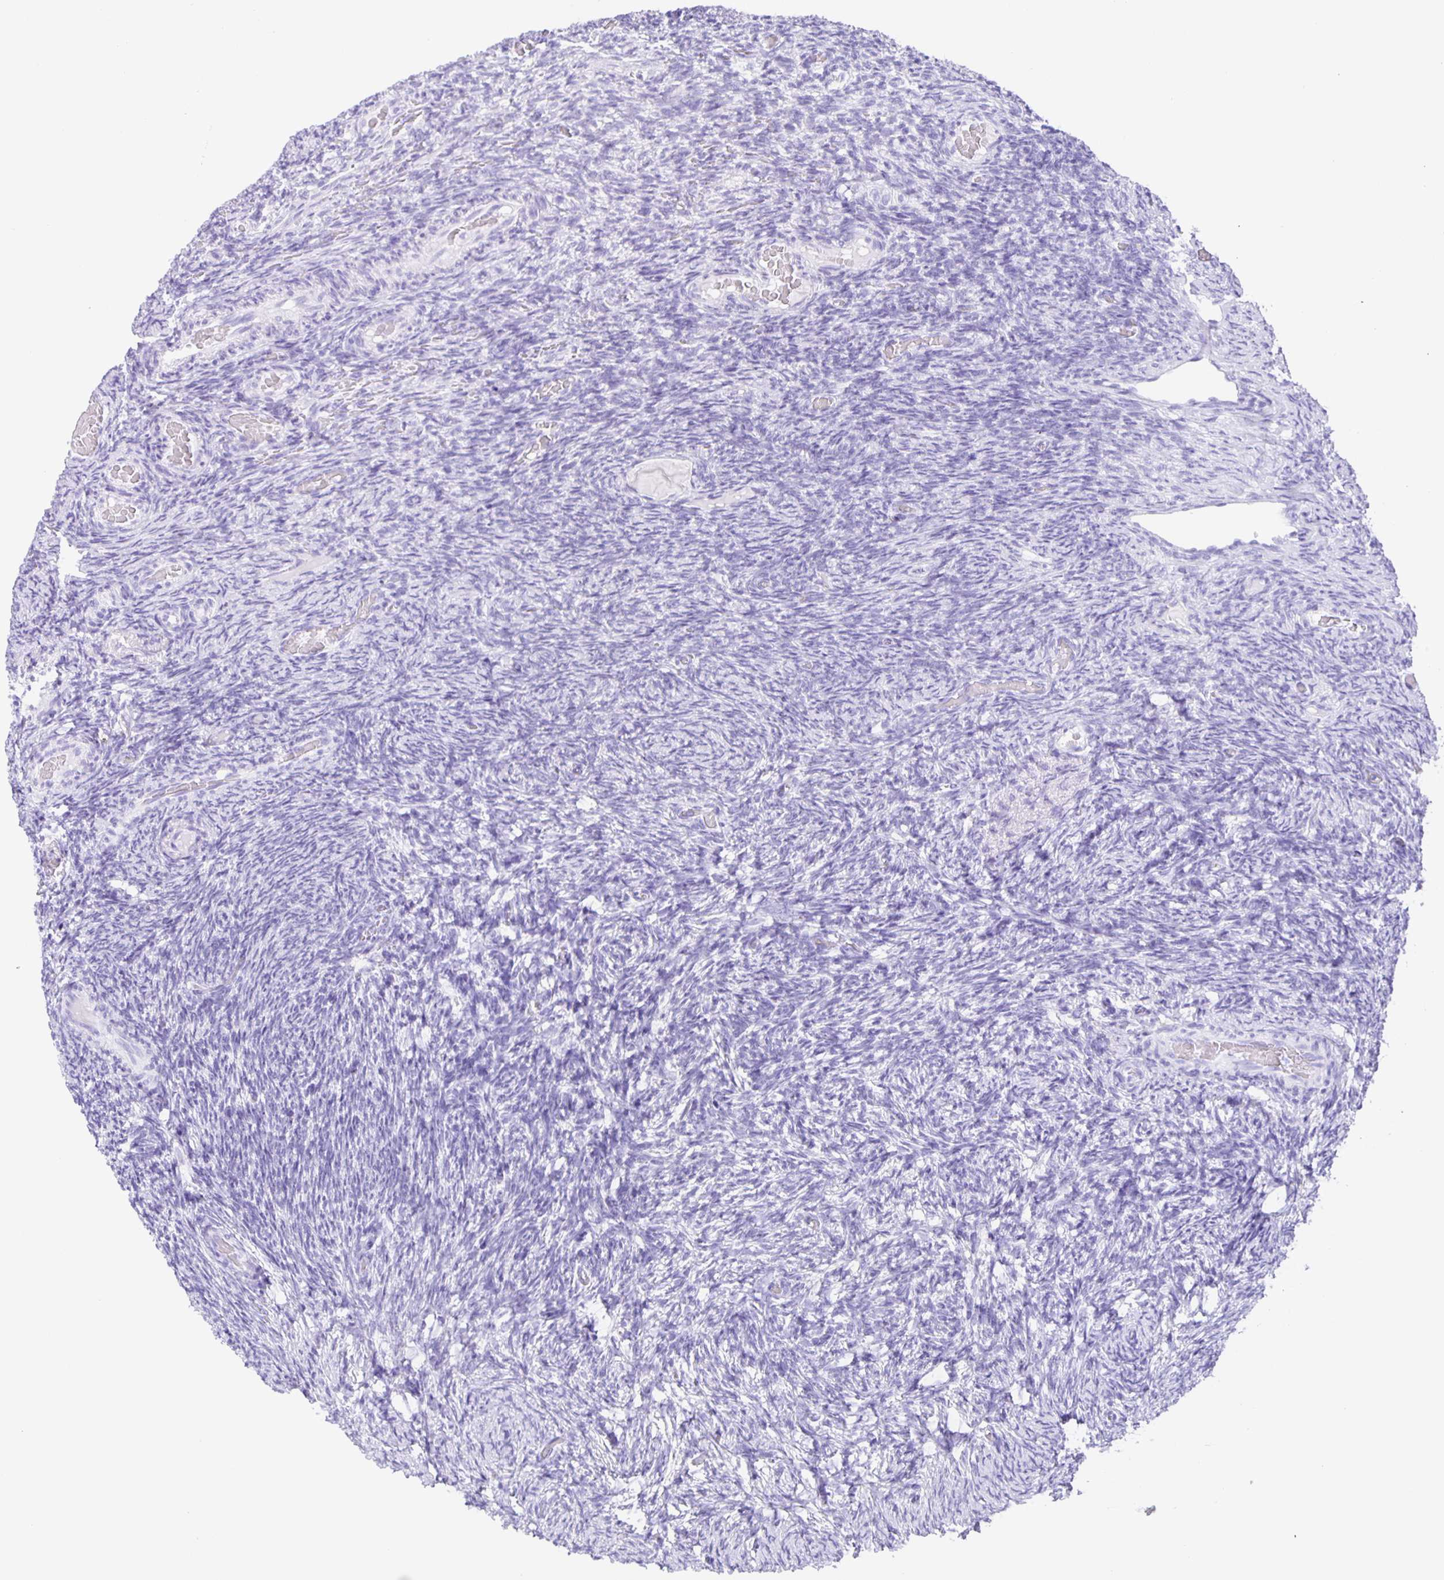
{"staining": {"intensity": "negative", "quantity": "none", "location": "none"}, "tissue": "ovary", "cell_type": "Ovarian stroma cells", "image_type": "normal", "snomed": [{"axis": "morphology", "description": "Normal tissue, NOS"}, {"axis": "topography", "description": "Ovary"}], "caption": "This is a histopathology image of immunohistochemistry staining of benign ovary, which shows no positivity in ovarian stroma cells.", "gene": "GUCA2A", "patient": {"sex": "female", "age": 34}}